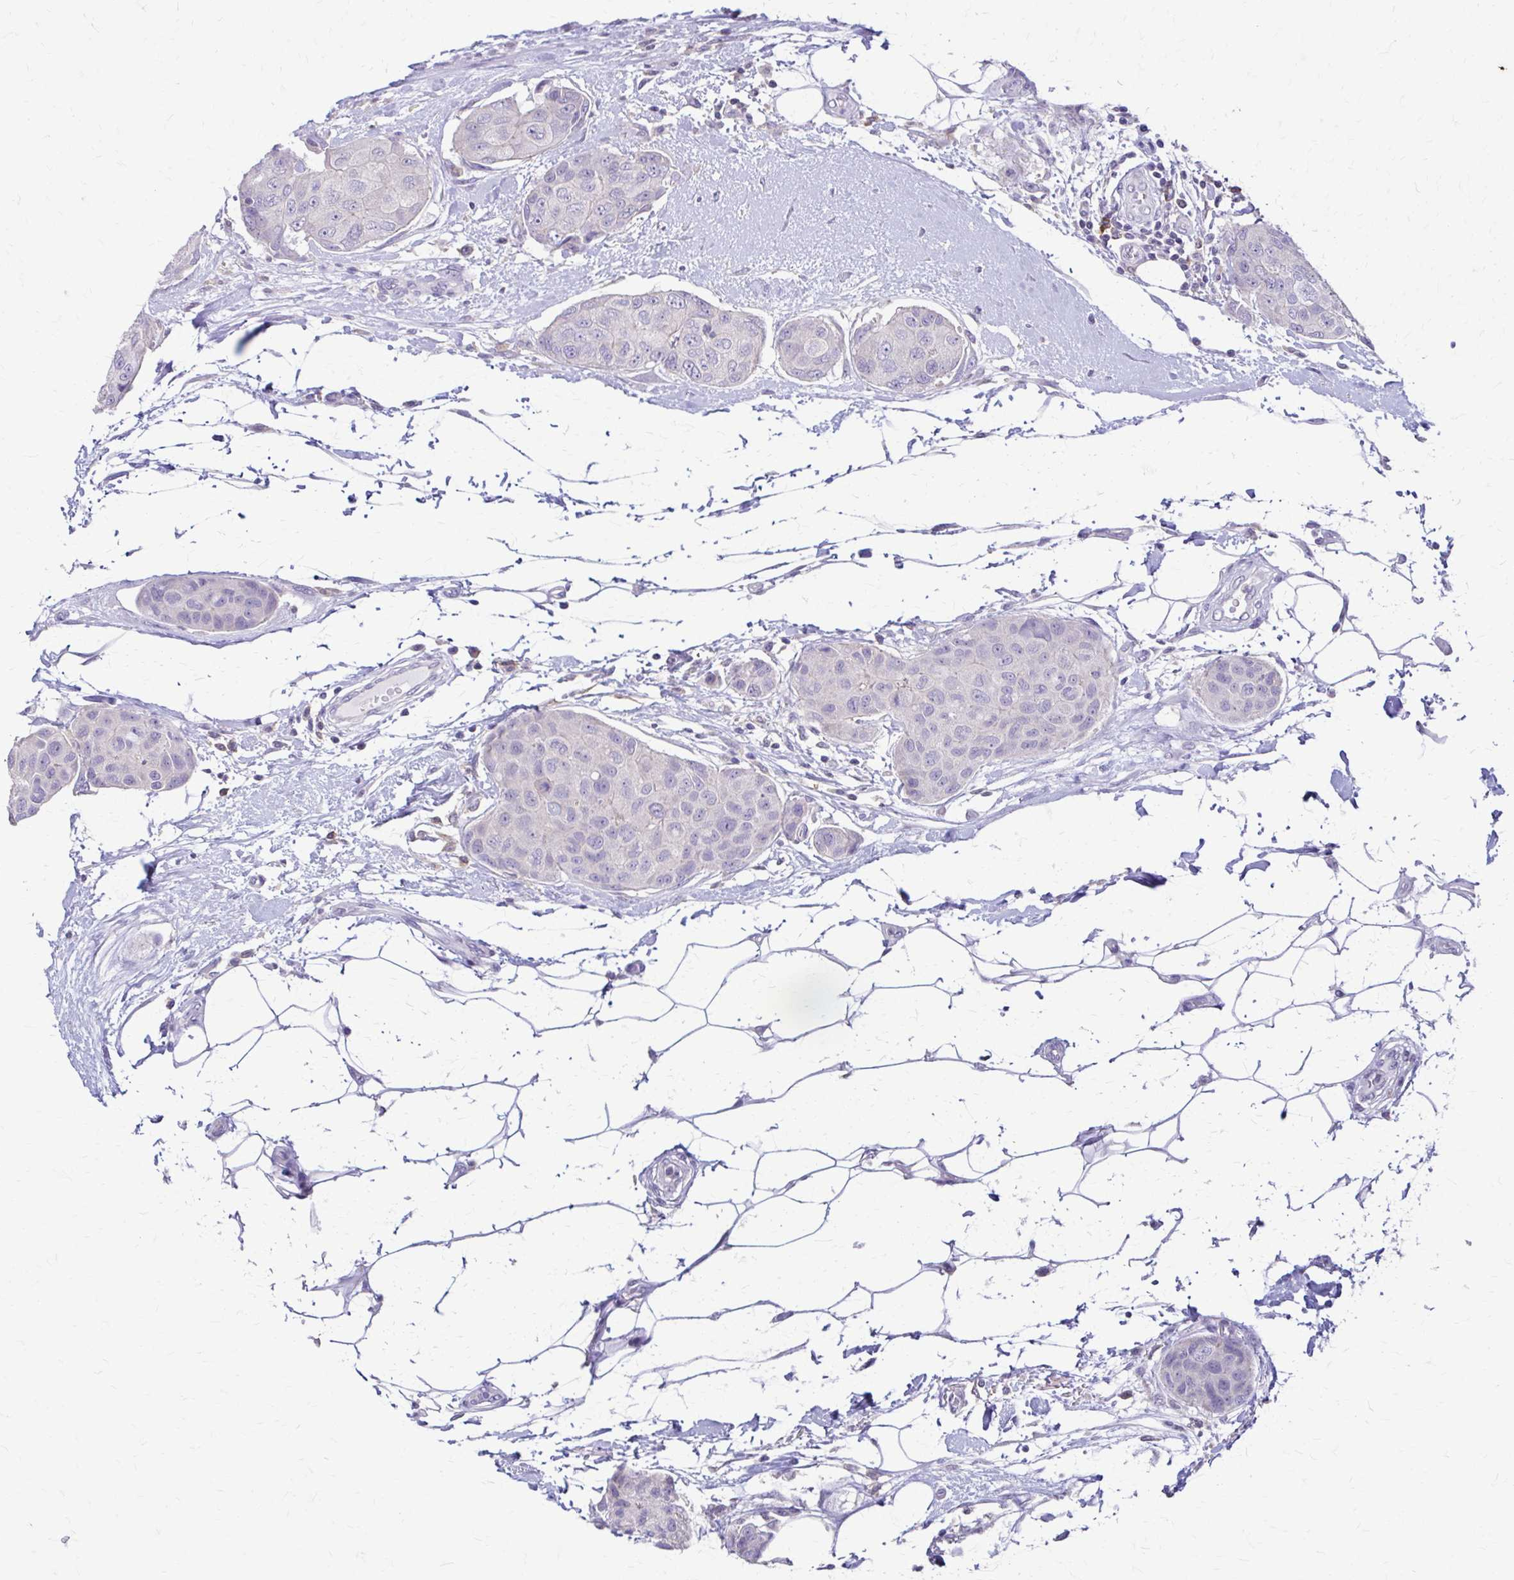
{"staining": {"intensity": "negative", "quantity": "none", "location": "none"}, "tissue": "breast cancer", "cell_type": "Tumor cells", "image_type": "cancer", "snomed": [{"axis": "morphology", "description": "Duct carcinoma"}, {"axis": "topography", "description": "Breast"}, {"axis": "topography", "description": "Lymph node"}], "caption": "DAB immunohistochemical staining of human breast cancer shows no significant expression in tumor cells.", "gene": "PIK3AP1", "patient": {"sex": "female", "age": 80}}